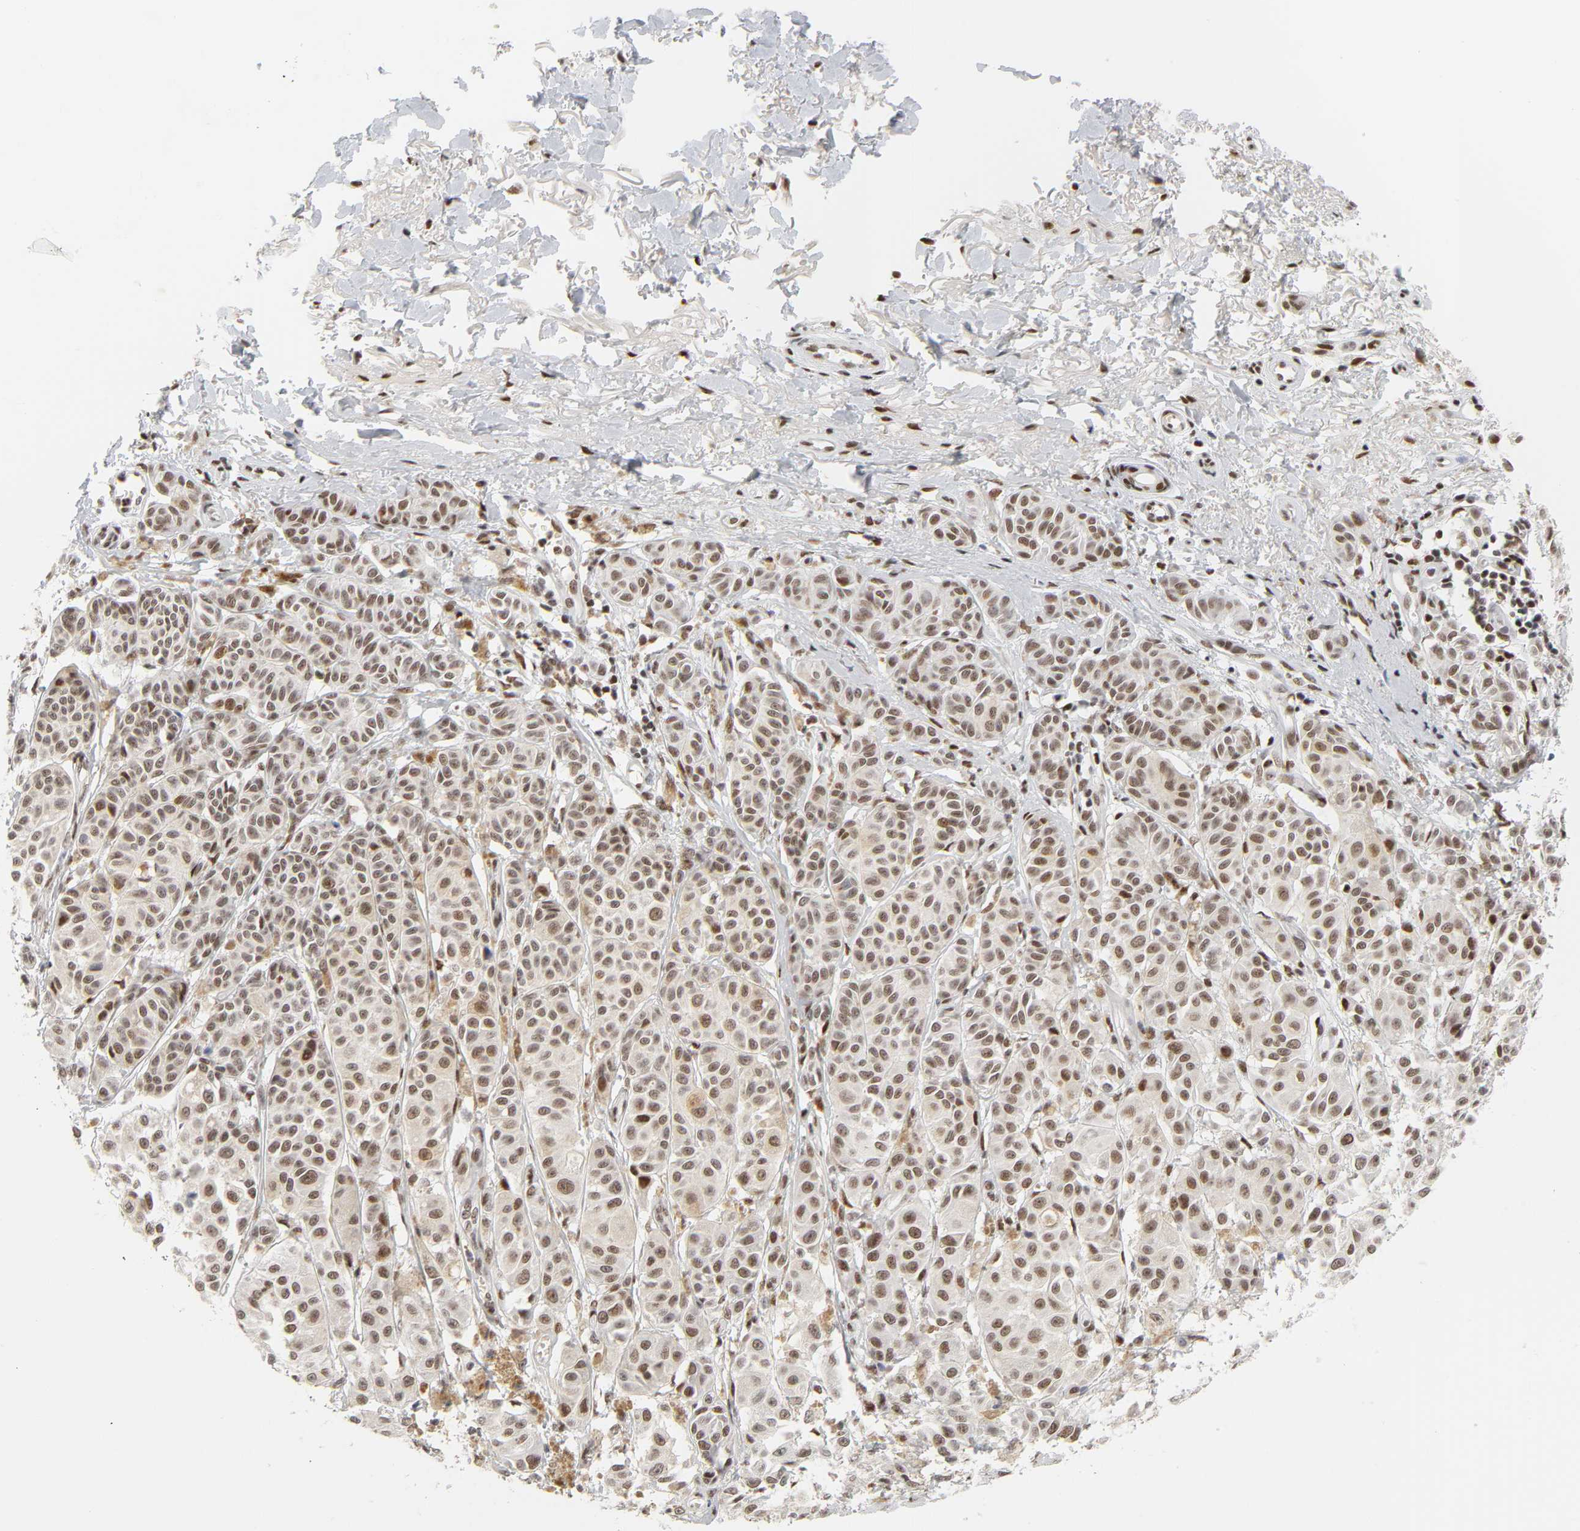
{"staining": {"intensity": "moderate", "quantity": ">75%", "location": "nuclear"}, "tissue": "melanoma", "cell_type": "Tumor cells", "image_type": "cancer", "snomed": [{"axis": "morphology", "description": "Malignant melanoma, NOS"}, {"axis": "topography", "description": "Skin"}], "caption": "The immunohistochemical stain labels moderate nuclear staining in tumor cells of malignant melanoma tissue.", "gene": "CREBBP", "patient": {"sex": "male", "age": 76}}